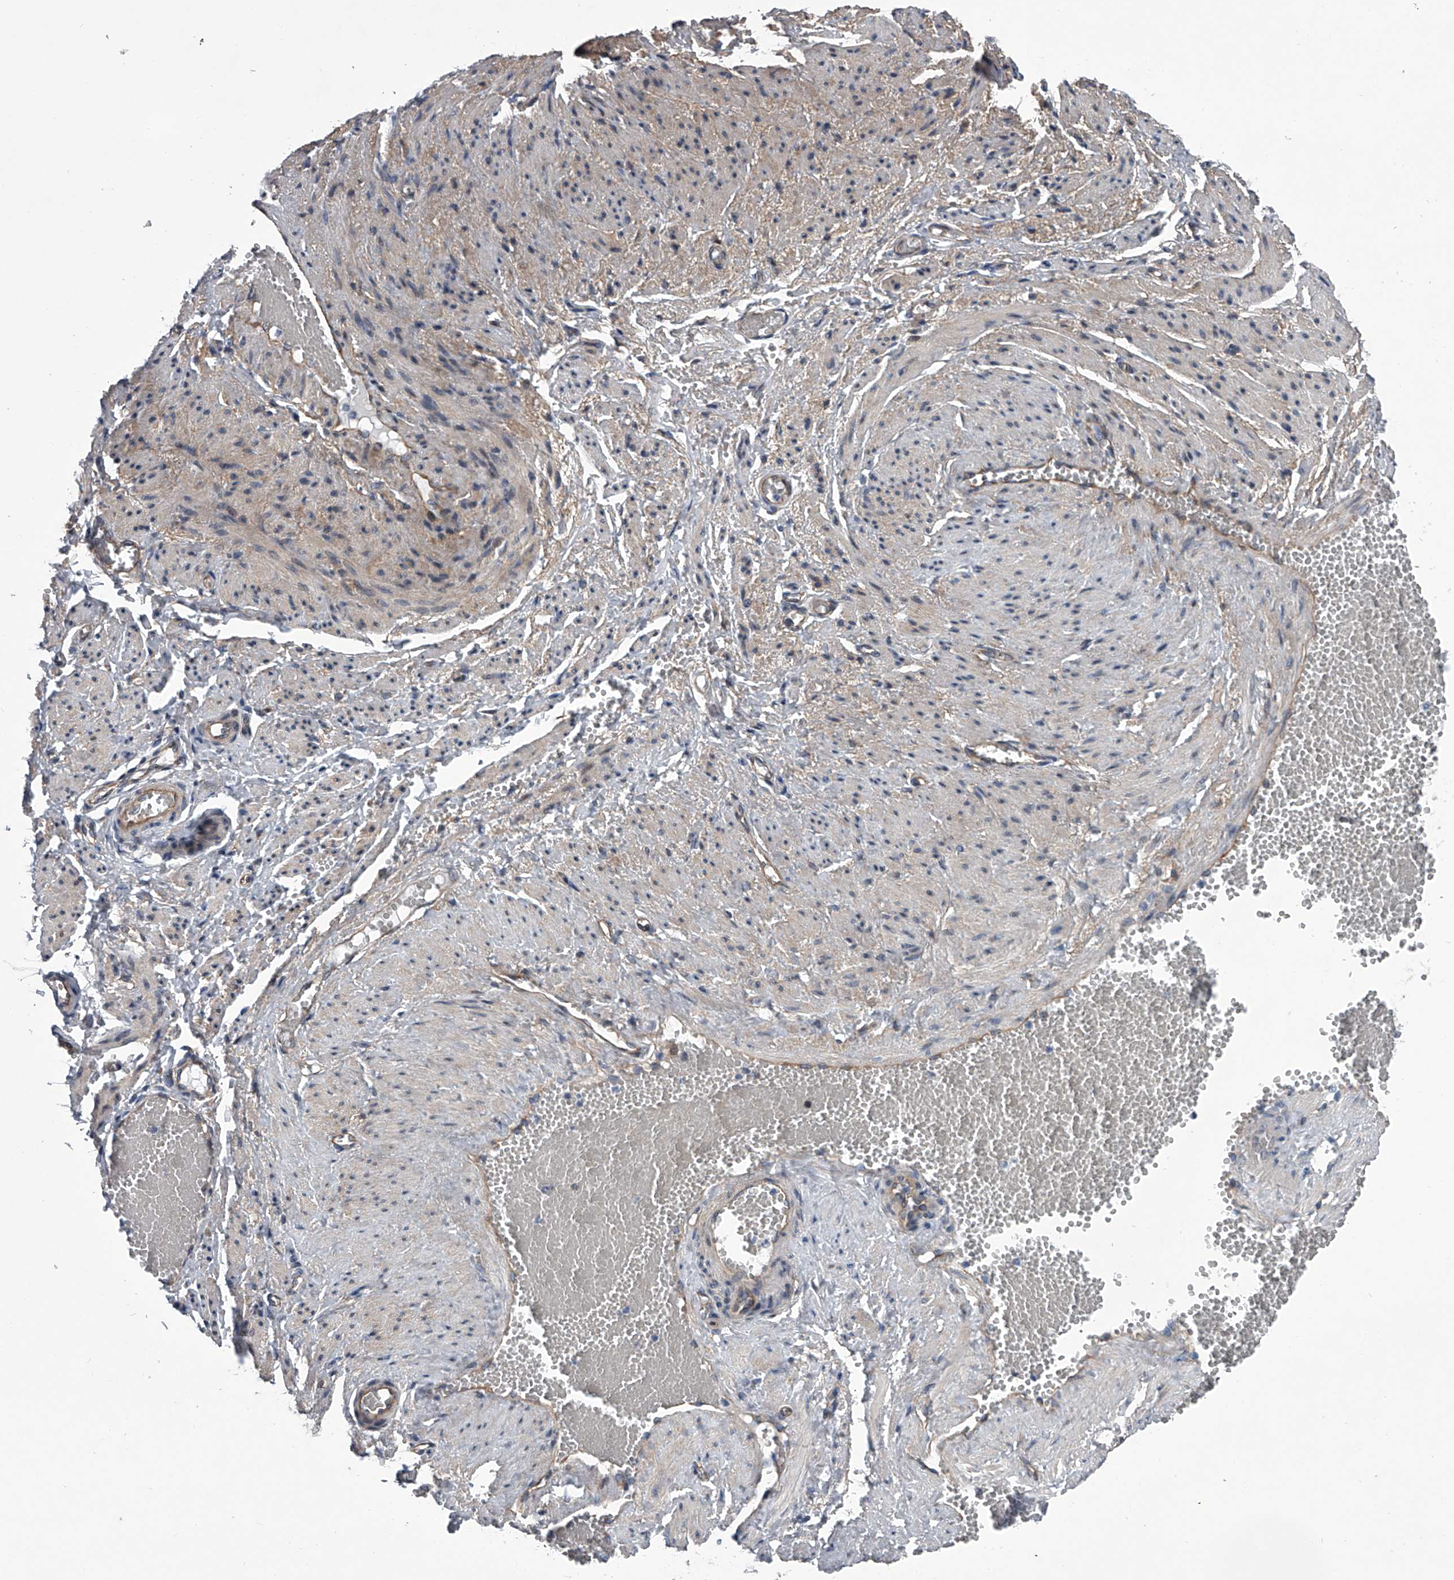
{"staining": {"intensity": "negative", "quantity": "none", "location": "none"}, "tissue": "adipose tissue", "cell_type": "Adipocytes", "image_type": "normal", "snomed": [{"axis": "morphology", "description": "Normal tissue, NOS"}, {"axis": "topography", "description": "Smooth muscle"}, {"axis": "topography", "description": "Peripheral nerve tissue"}], "caption": "Immunohistochemistry micrograph of benign adipose tissue: human adipose tissue stained with DAB reveals no significant protein expression in adipocytes. (DAB (3,3'-diaminobenzidine) immunohistochemistry visualized using brightfield microscopy, high magnification).", "gene": "ABCG1", "patient": {"sex": "female", "age": 39}}